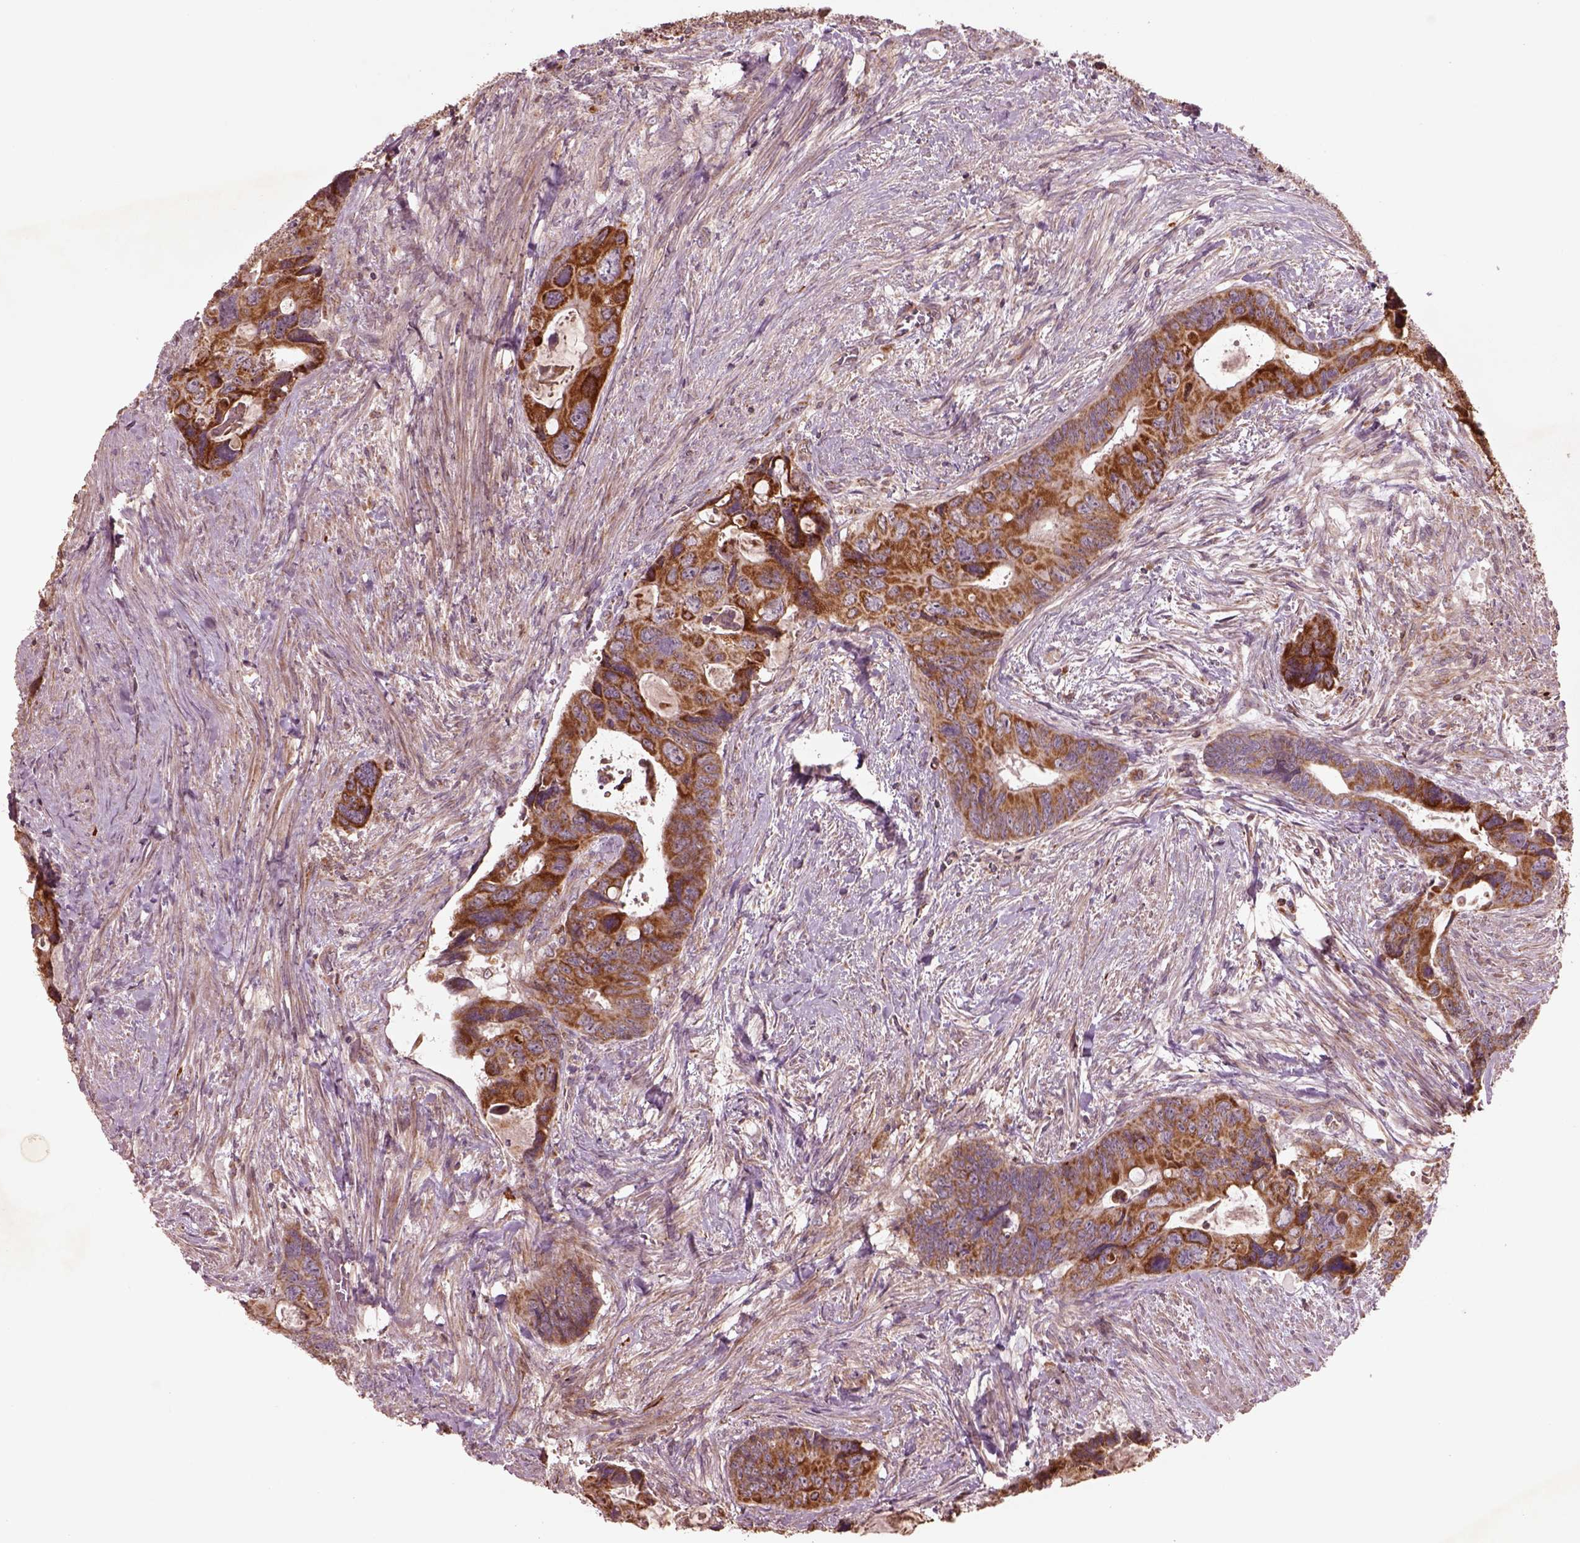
{"staining": {"intensity": "moderate", "quantity": ">75%", "location": "cytoplasmic/membranous"}, "tissue": "colorectal cancer", "cell_type": "Tumor cells", "image_type": "cancer", "snomed": [{"axis": "morphology", "description": "Adenocarcinoma, NOS"}, {"axis": "topography", "description": "Rectum"}], "caption": "There is medium levels of moderate cytoplasmic/membranous expression in tumor cells of colorectal cancer (adenocarcinoma), as demonstrated by immunohistochemical staining (brown color).", "gene": "SLC25A5", "patient": {"sex": "male", "age": 62}}